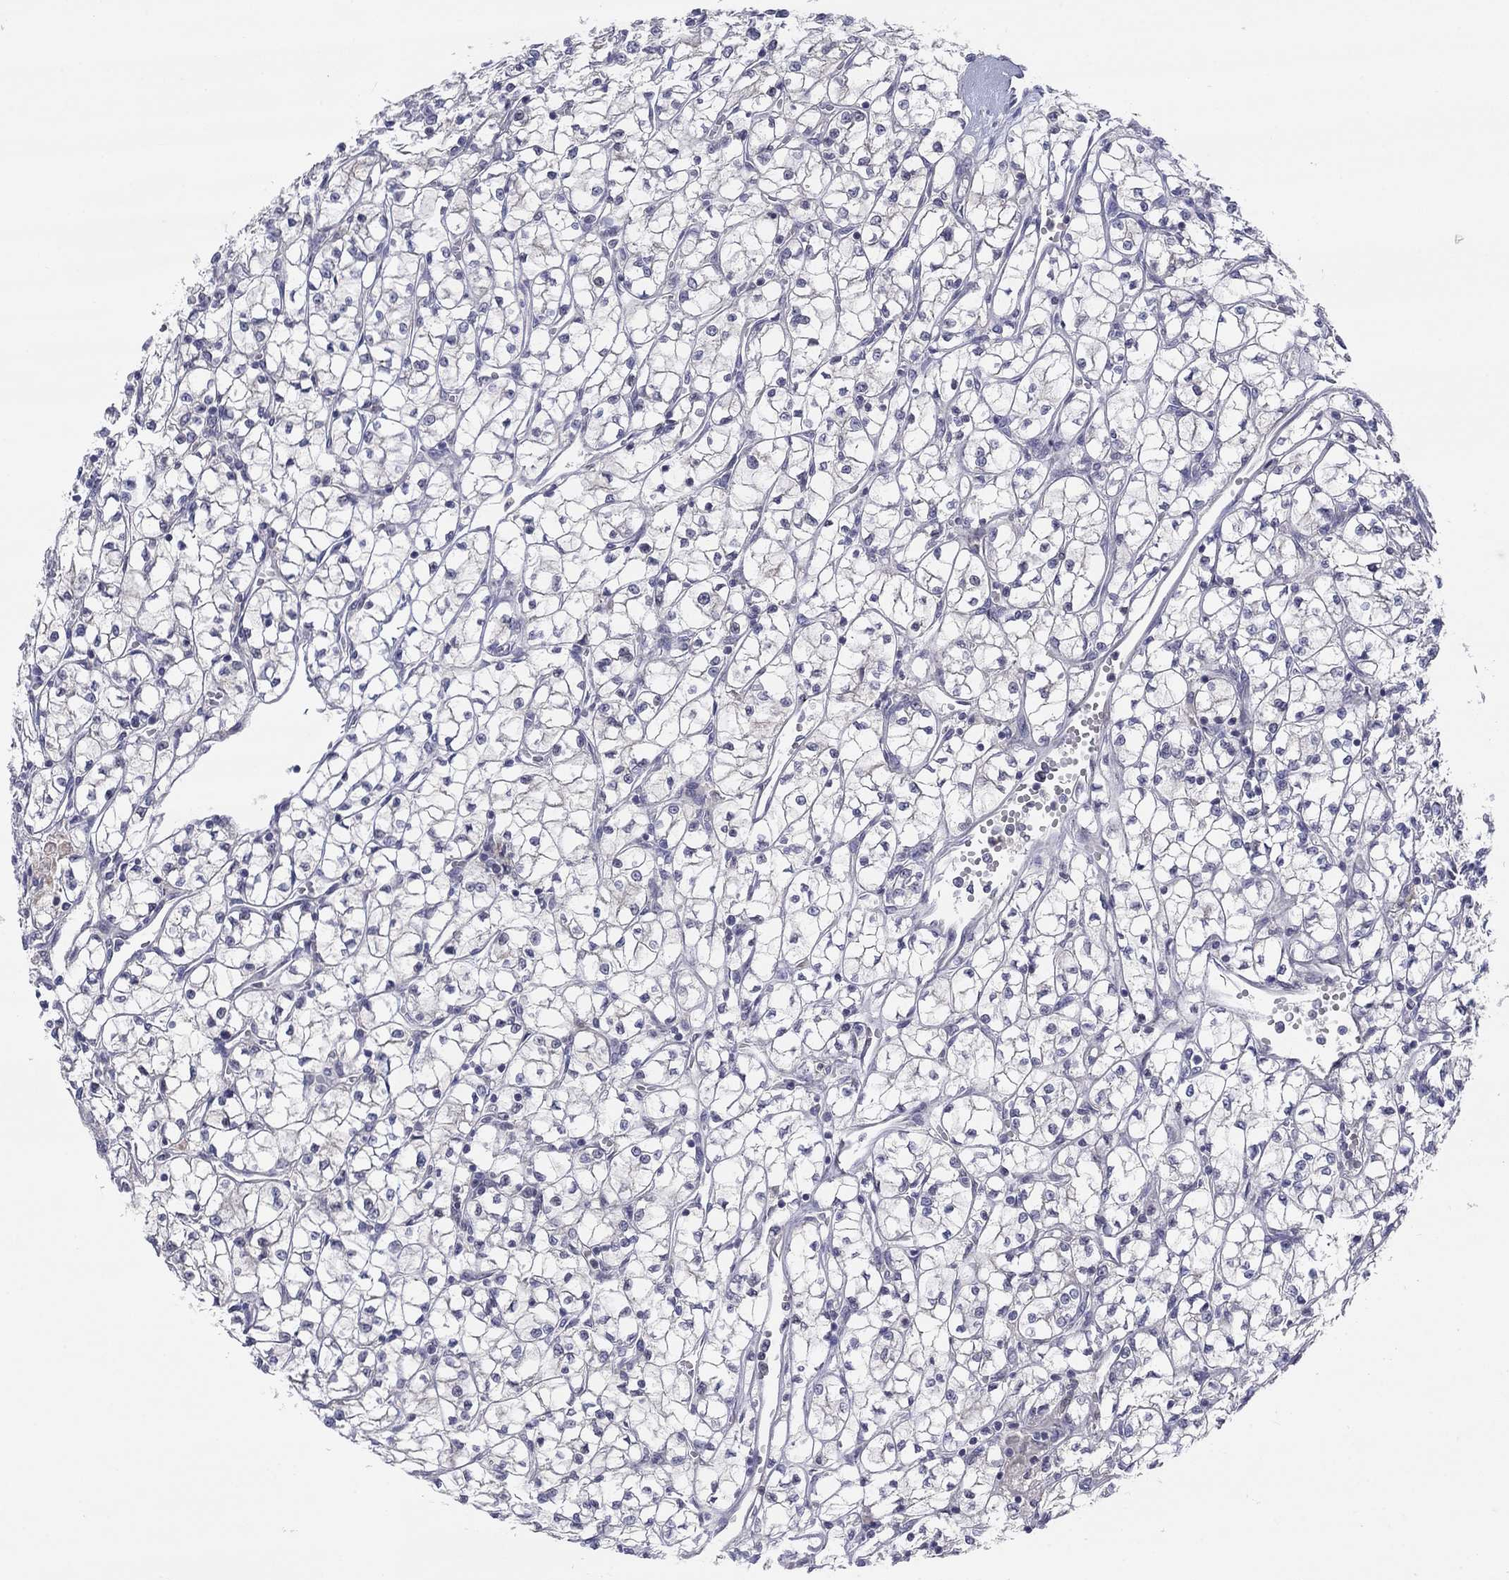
{"staining": {"intensity": "negative", "quantity": "none", "location": "none"}, "tissue": "renal cancer", "cell_type": "Tumor cells", "image_type": "cancer", "snomed": [{"axis": "morphology", "description": "Adenocarcinoma, NOS"}, {"axis": "topography", "description": "Kidney"}], "caption": "High magnification brightfield microscopy of renal cancer (adenocarcinoma) stained with DAB (brown) and counterstained with hematoxylin (blue): tumor cells show no significant staining. Nuclei are stained in blue.", "gene": "AMN1", "patient": {"sex": "female", "age": 64}}